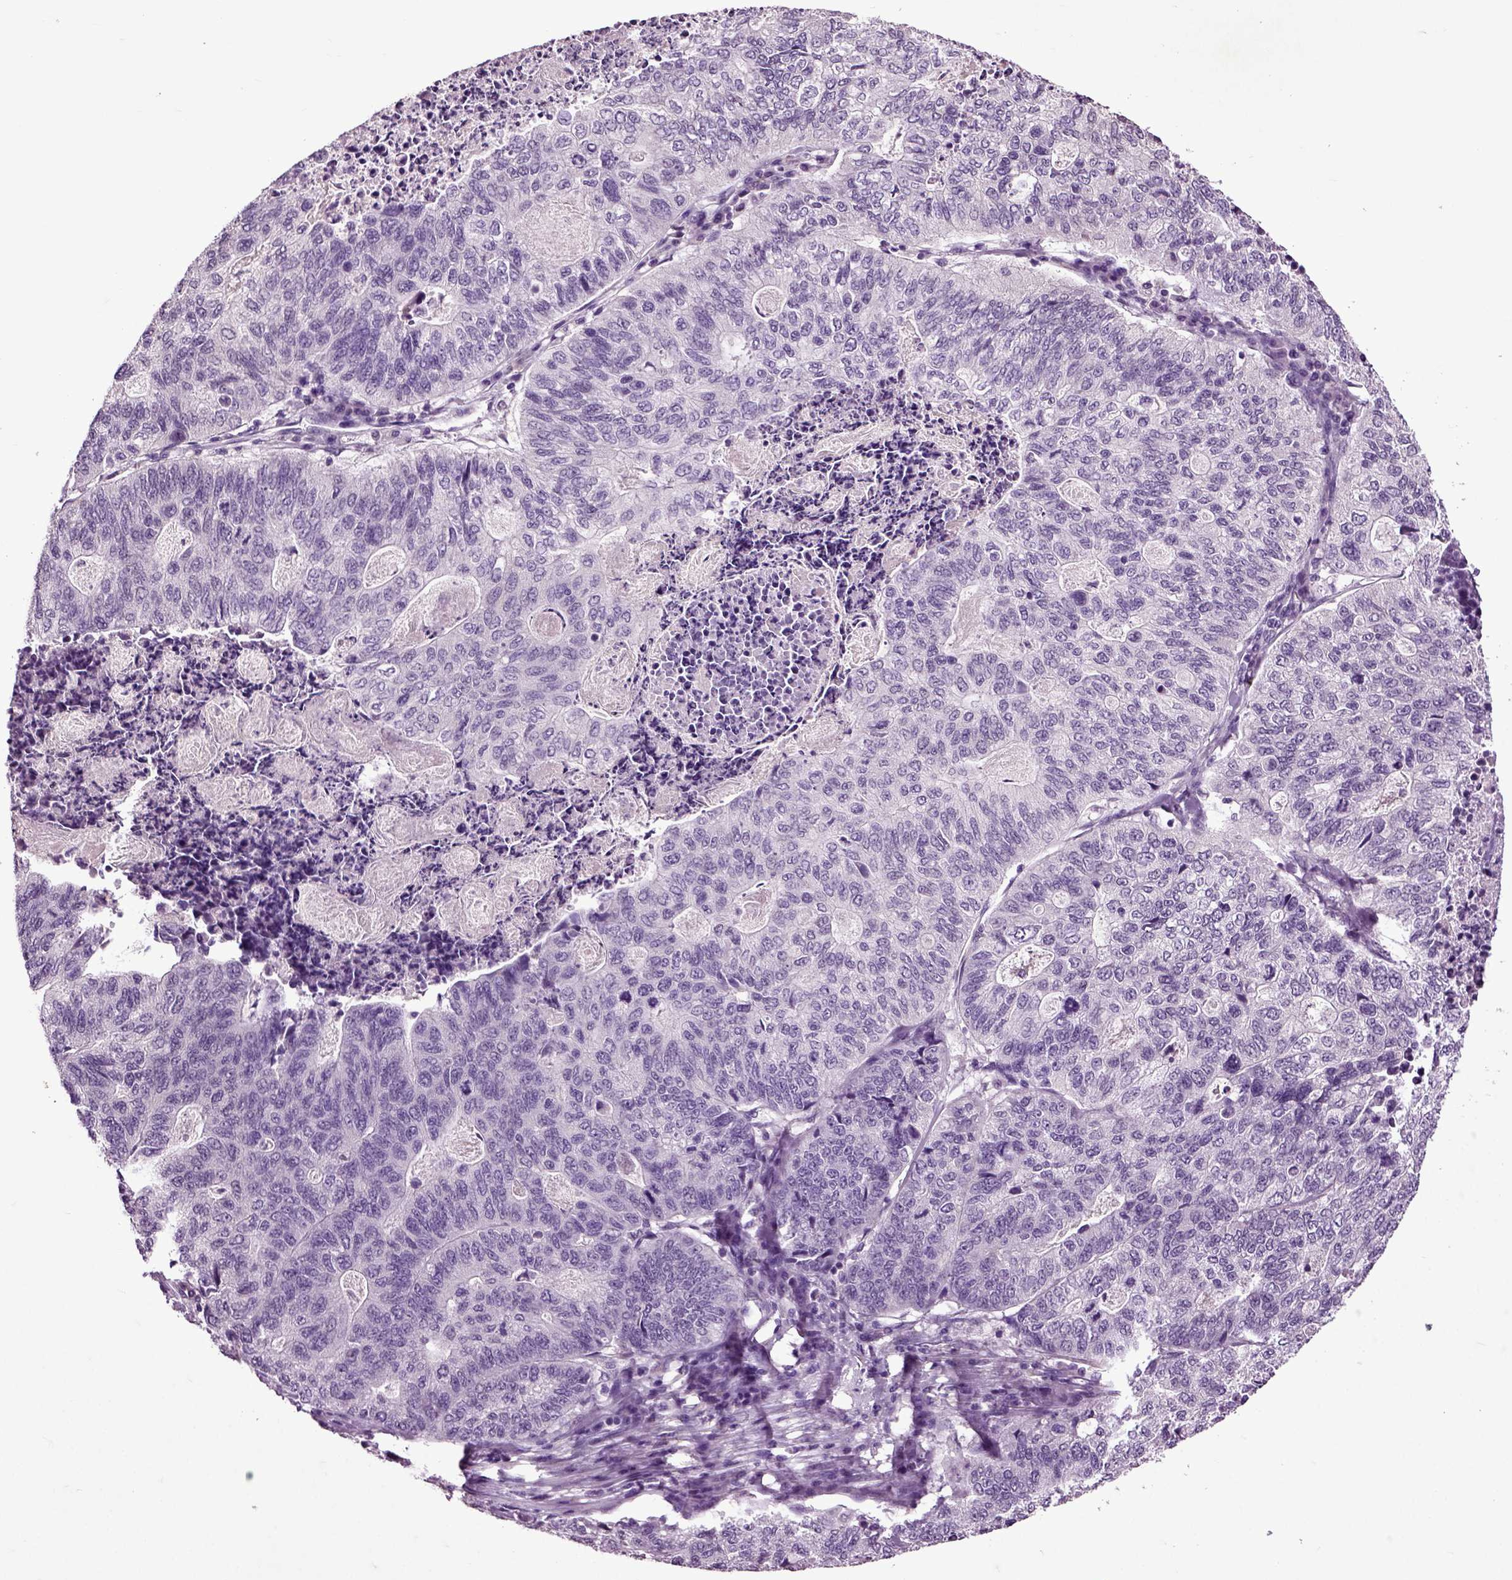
{"staining": {"intensity": "negative", "quantity": "none", "location": "none"}, "tissue": "stomach cancer", "cell_type": "Tumor cells", "image_type": "cancer", "snomed": [{"axis": "morphology", "description": "Adenocarcinoma, NOS"}, {"axis": "topography", "description": "Stomach, upper"}], "caption": "Adenocarcinoma (stomach) stained for a protein using immunohistochemistry exhibits no staining tumor cells.", "gene": "CRHR1", "patient": {"sex": "female", "age": 67}}